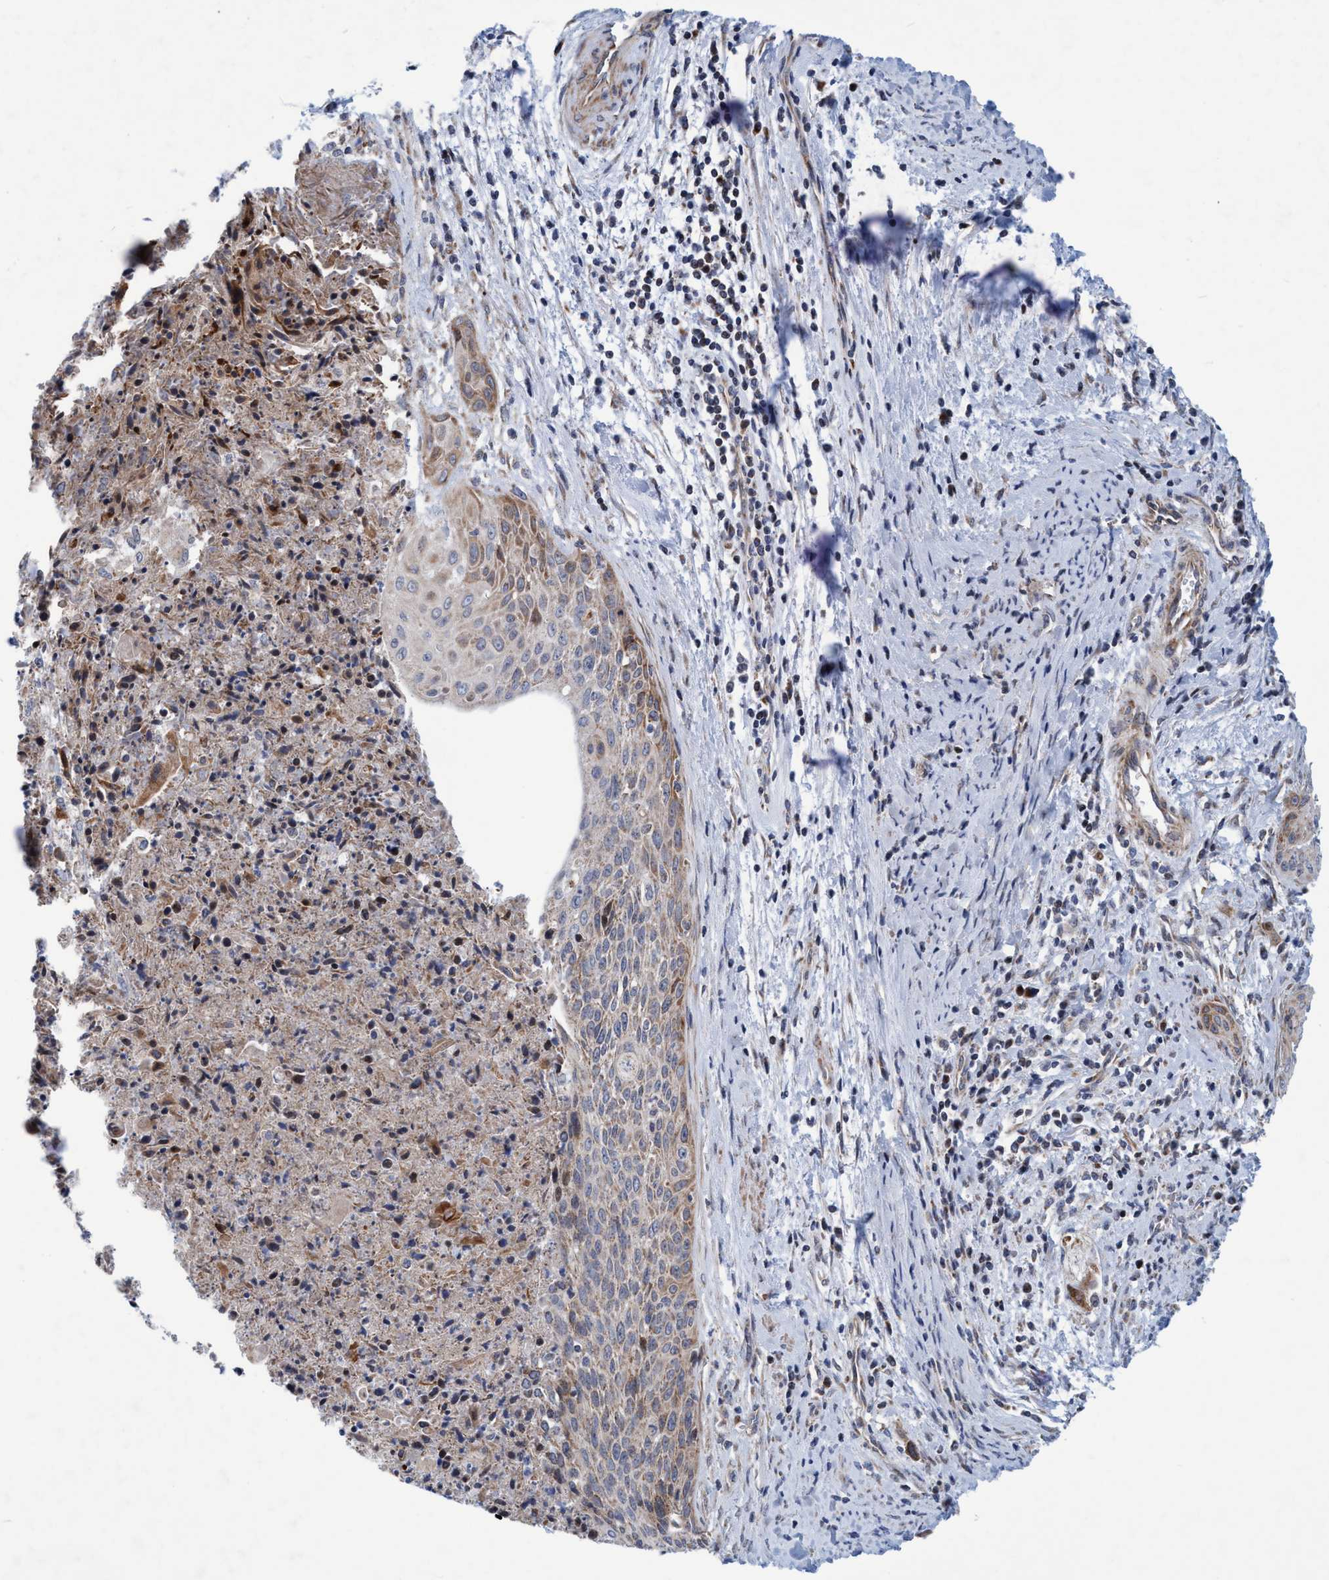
{"staining": {"intensity": "weak", "quantity": ">75%", "location": "cytoplasmic/membranous"}, "tissue": "cervical cancer", "cell_type": "Tumor cells", "image_type": "cancer", "snomed": [{"axis": "morphology", "description": "Squamous cell carcinoma, NOS"}, {"axis": "topography", "description": "Cervix"}], "caption": "A histopathology image of human squamous cell carcinoma (cervical) stained for a protein exhibits weak cytoplasmic/membranous brown staining in tumor cells. (IHC, brightfield microscopy, high magnification).", "gene": "POLR1F", "patient": {"sex": "female", "age": 55}}